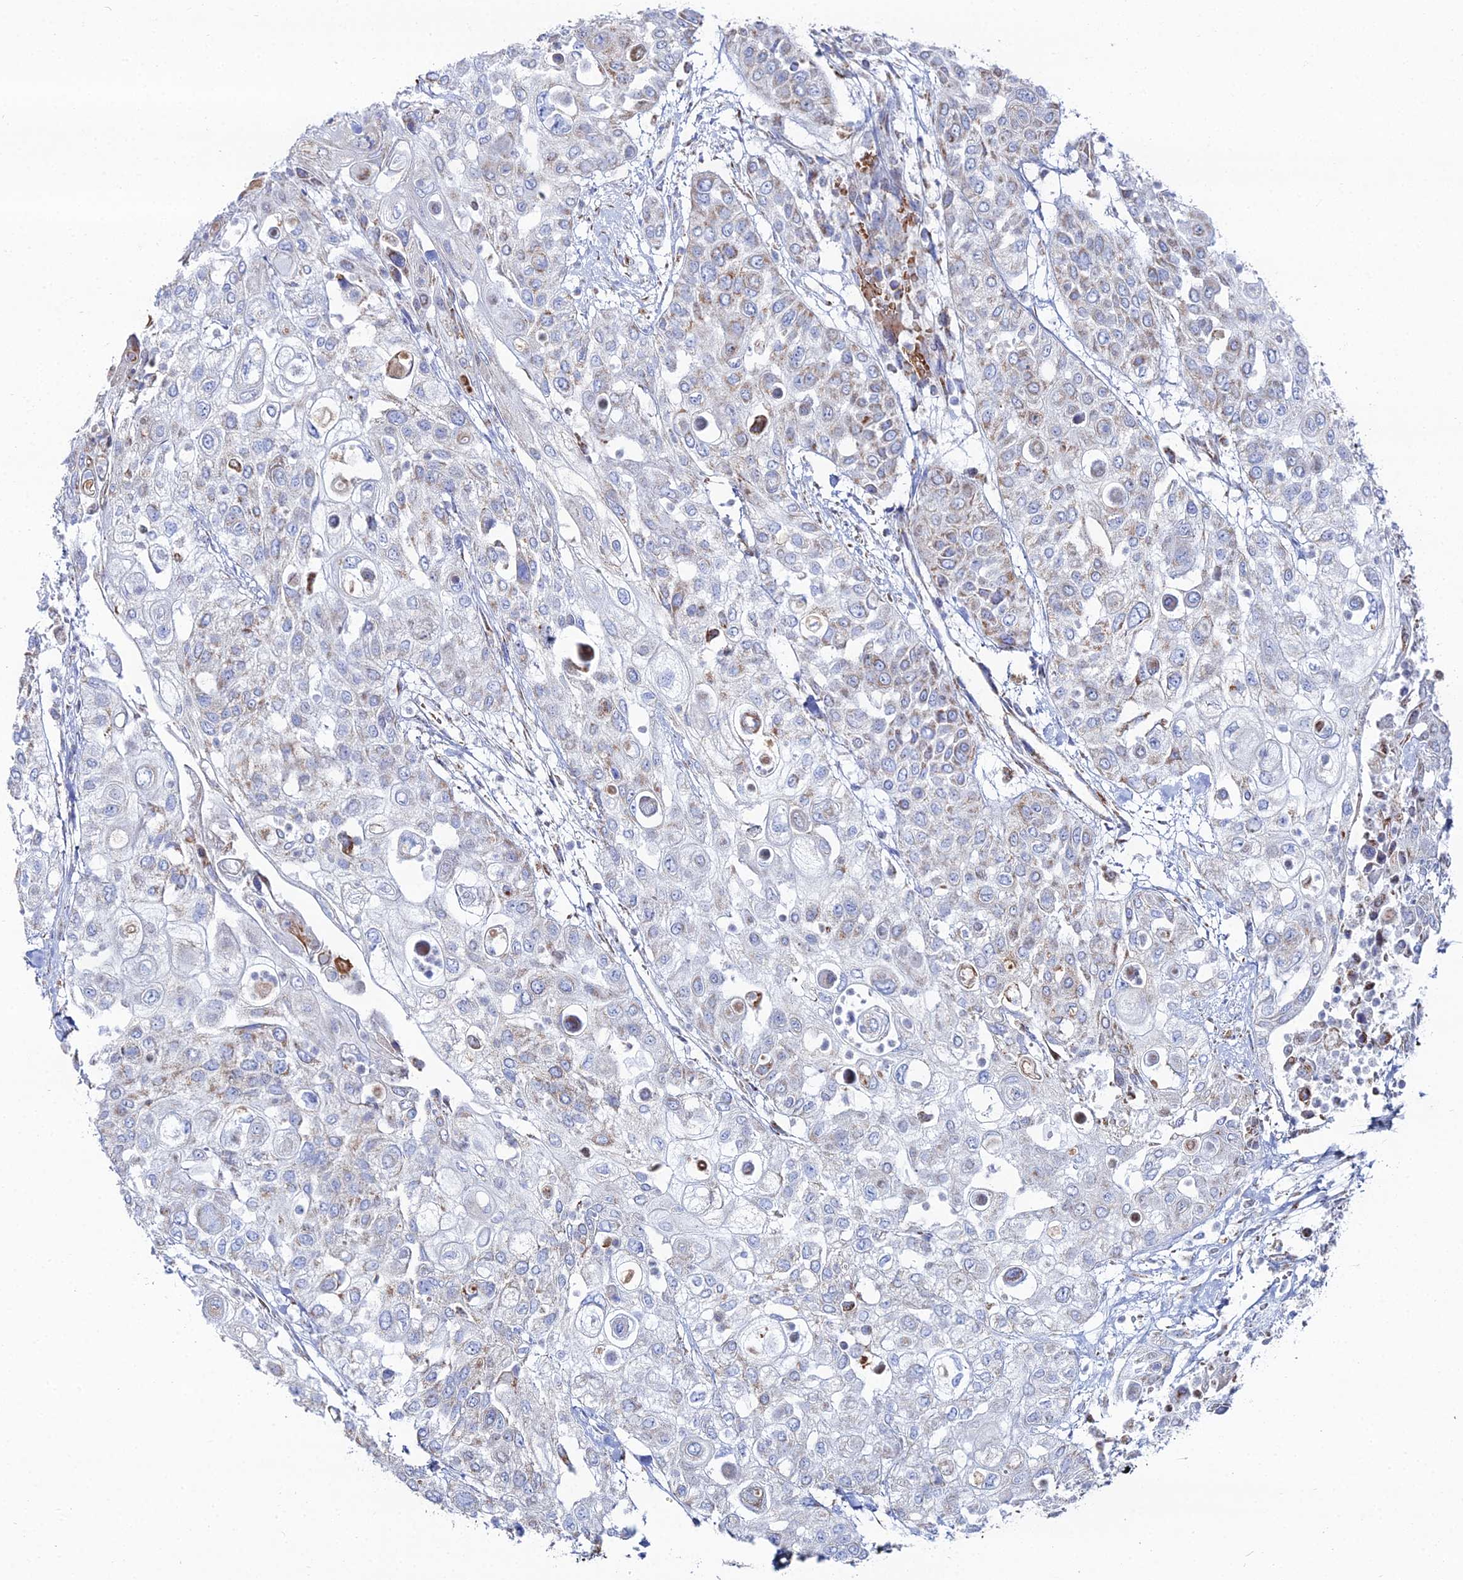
{"staining": {"intensity": "moderate", "quantity": "<25%", "location": "cytoplasmic/membranous"}, "tissue": "urothelial cancer", "cell_type": "Tumor cells", "image_type": "cancer", "snomed": [{"axis": "morphology", "description": "Urothelial carcinoma, High grade"}, {"axis": "topography", "description": "Urinary bladder"}], "caption": "Urothelial cancer tissue displays moderate cytoplasmic/membranous expression in approximately <25% of tumor cells", "gene": "MPC1", "patient": {"sex": "female", "age": 79}}